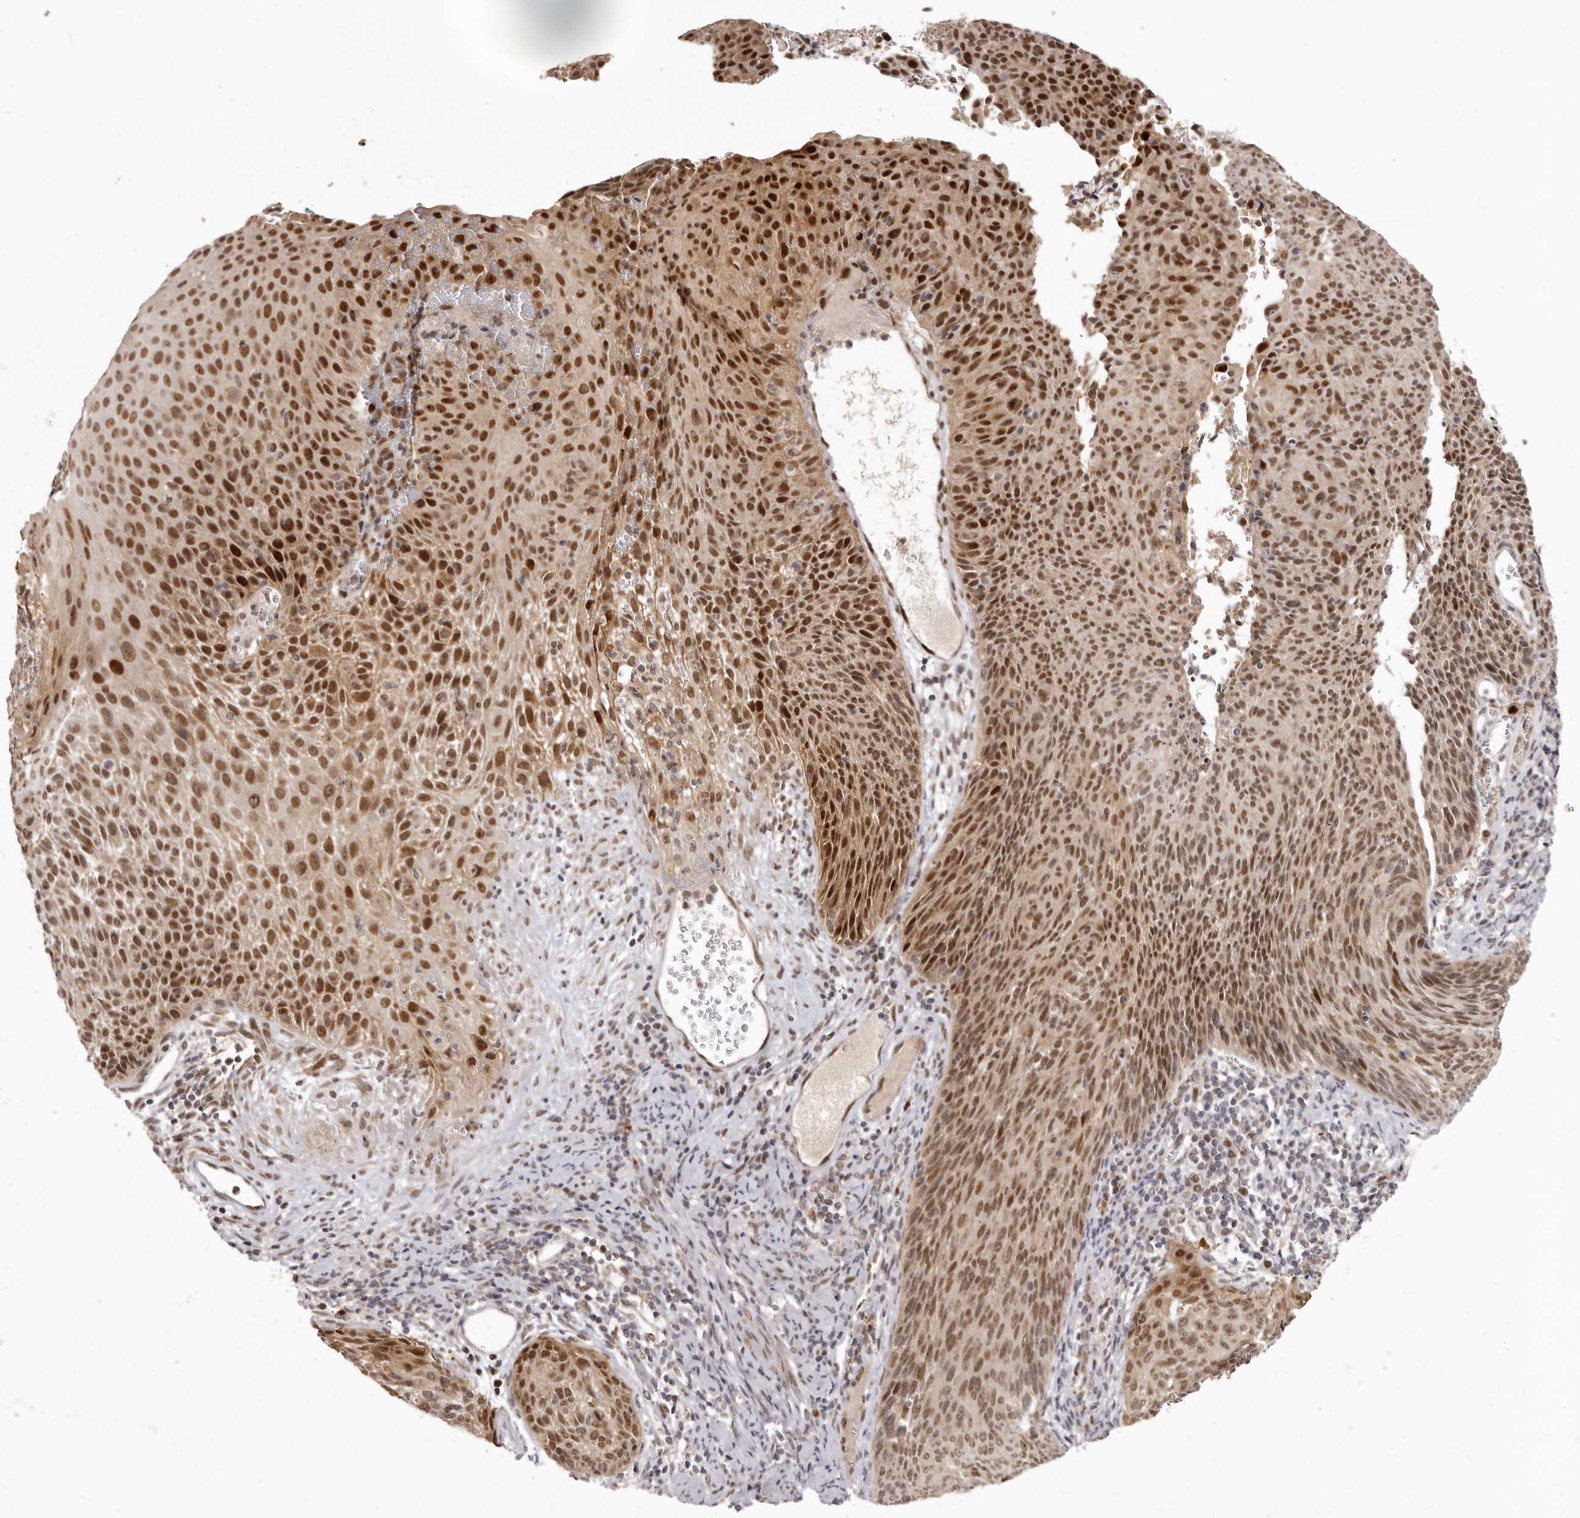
{"staining": {"intensity": "strong", "quantity": ">75%", "location": "cytoplasmic/membranous,nuclear"}, "tissue": "cervical cancer", "cell_type": "Tumor cells", "image_type": "cancer", "snomed": [{"axis": "morphology", "description": "Squamous cell carcinoma, NOS"}, {"axis": "topography", "description": "Cervix"}], "caption": "Immunohistochemistry (IHC) image of squamous cell carcinoma (cervical) stained for a protein (brown), which reveals high levels of strong cytoplasmic/membranous and nuclear positivity in approximately >75% of tumor cells.", "gene": "ZNF326", "patient": {"sex": "female", "age": 55}}